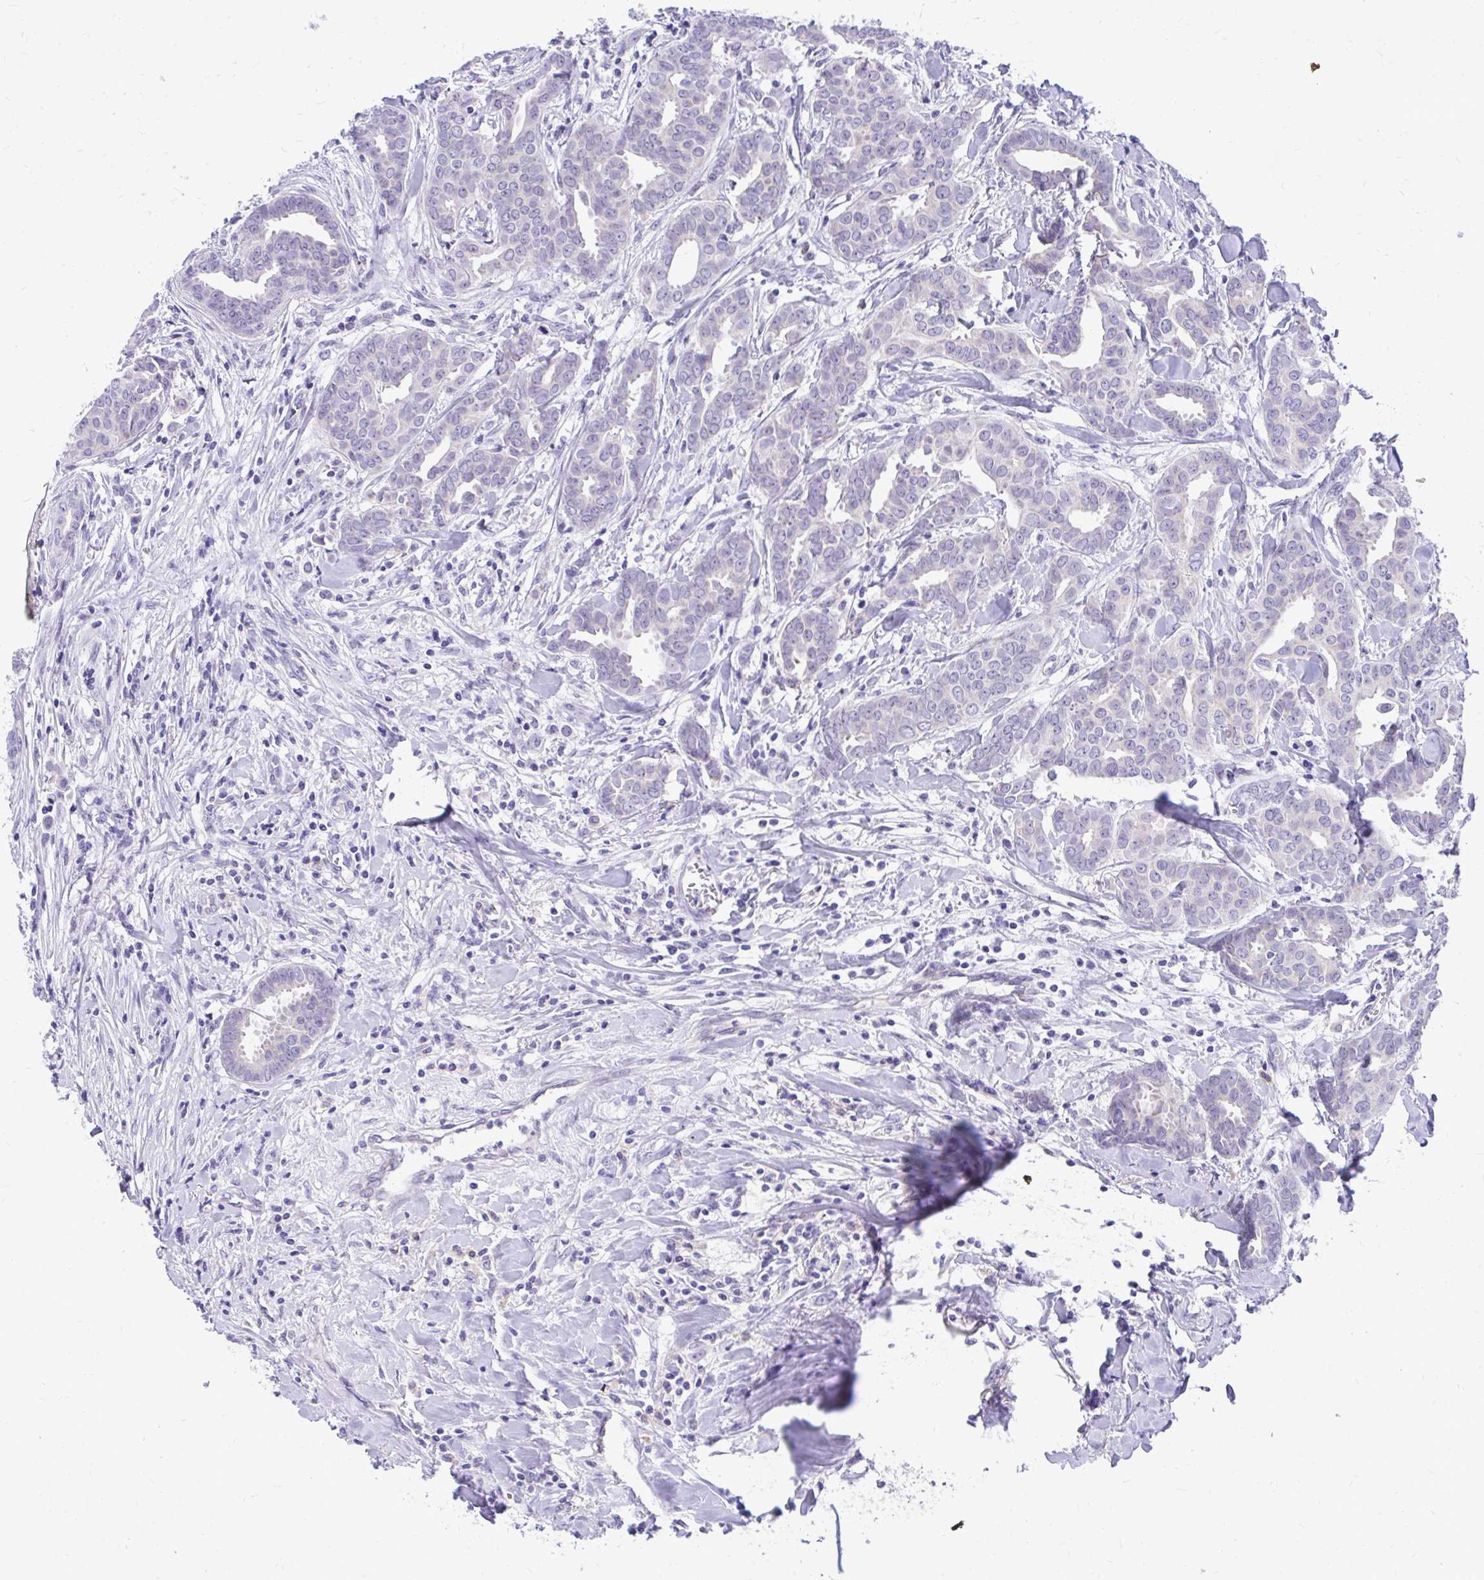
{"staining": {"intensity": "negative", "quantity": "none", "location": "none"}, "tissue": "breast cancer", "cell_type": "Tumor cells", "image_type": "cancer", "snomed": [{"axis": "morphology", "description": "Duct carcinoma"}, {"axis": "topography", "description": "Breast"}], "caption": "IHC of invasive ductal carcinoma (breast) demonstrates no staining in tumor cells.", "gene": "NIFK", "patient": {"sex": "female", "age": 45}}